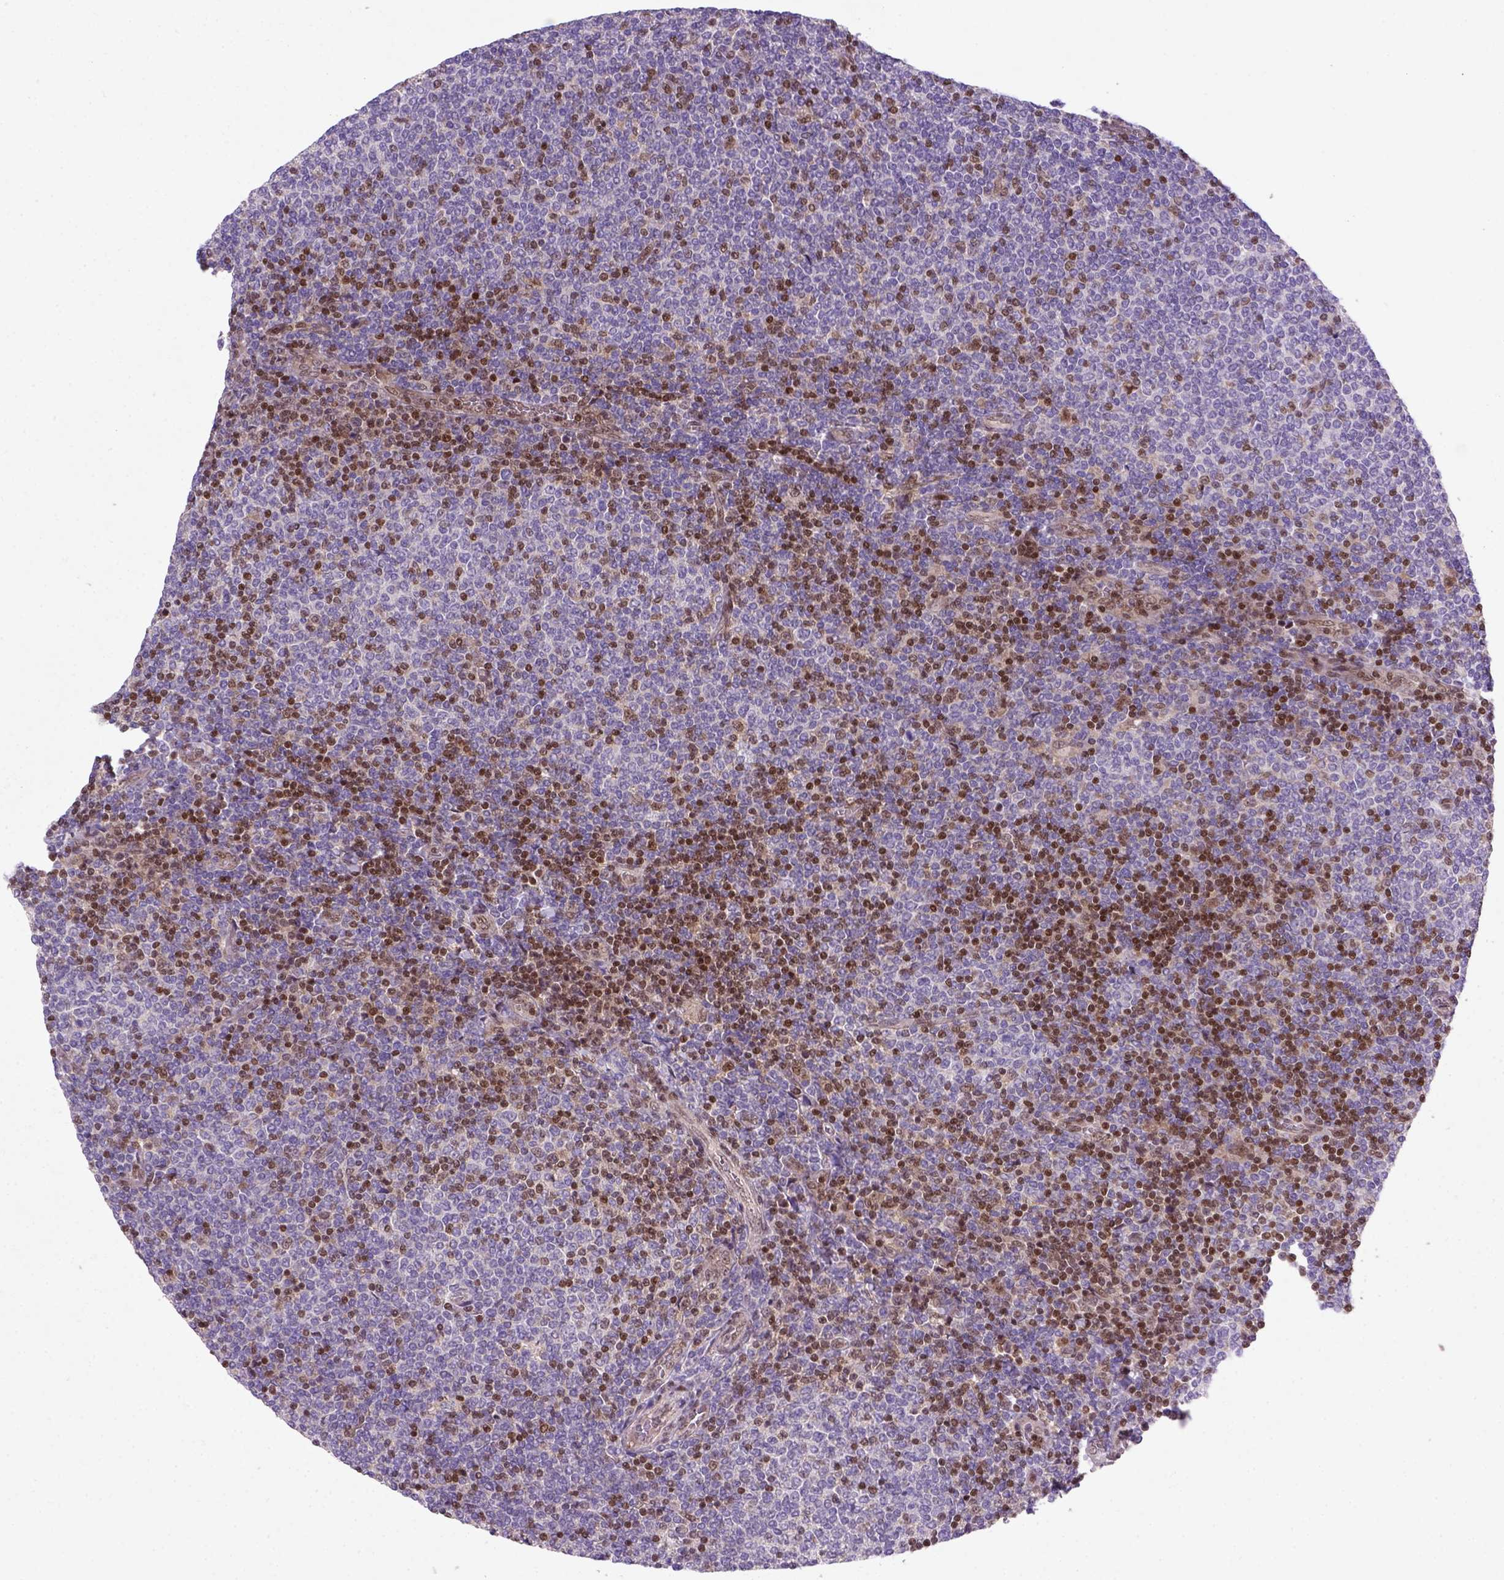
{"staining": {"intensity": "negative", "quantity": "none", "location": "none"}, "tissue": "lymphoma", "cell_type": "Tumor cells", "image_type": "cancer", "snomed": [{"axis": "morphology", "description": "Malignant lymphoma, non-Hodgkin's type, Low grade"}, {"axis": "topography", "description": "Lymph node"}], "caption": "The IHC micrograph has no significant positivity in tumor cells of lymphoma tissue. (DAB (3,3'-diaminobenzidine) IHC visualized using brightfield microscopy, high magnification).", "gene": "MGMT", "patient": {"sex": "male", "age": 52}}